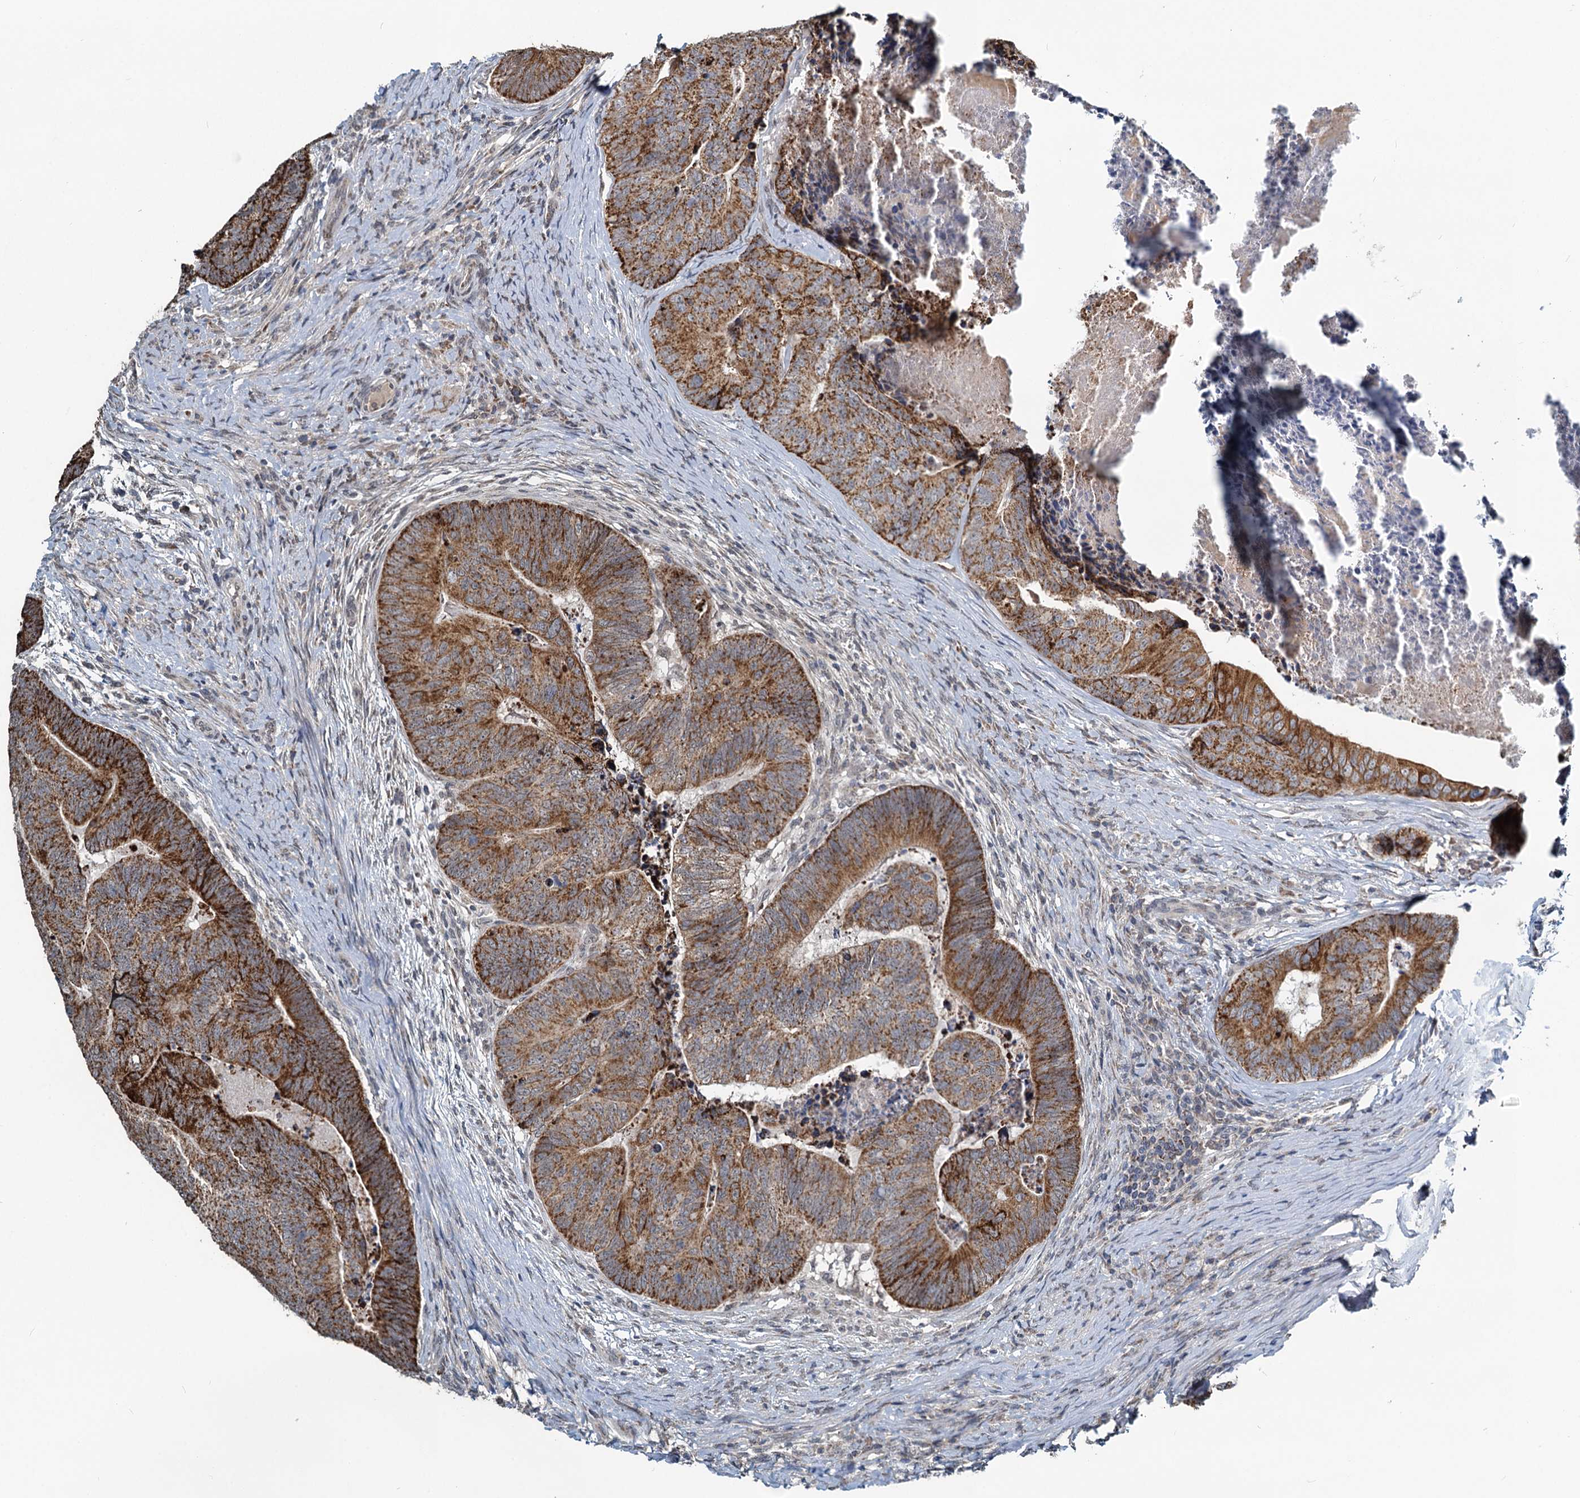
{"staining": {"intensity": "moderate", "quantity": ">75%", "location": "cytoplasmic/membranous"}, "tissue": "colorectal cancer", "cell_type": "Tumor cells", "image_type": "cancer", "snomed": [{"axis": "morphology", "description": "Adenocarcinoma, NOS"}, {"axis": "topography", "description": "Colon"}], "caption": "Adenocarcinoma (colorectal) stained for a protein (brown) exhibits moderate cytoplasmic/membranous positive expression in about >75% of tumor cells.", "gene": "RITA1", "patient": {"sex": "female", "age": 67}}